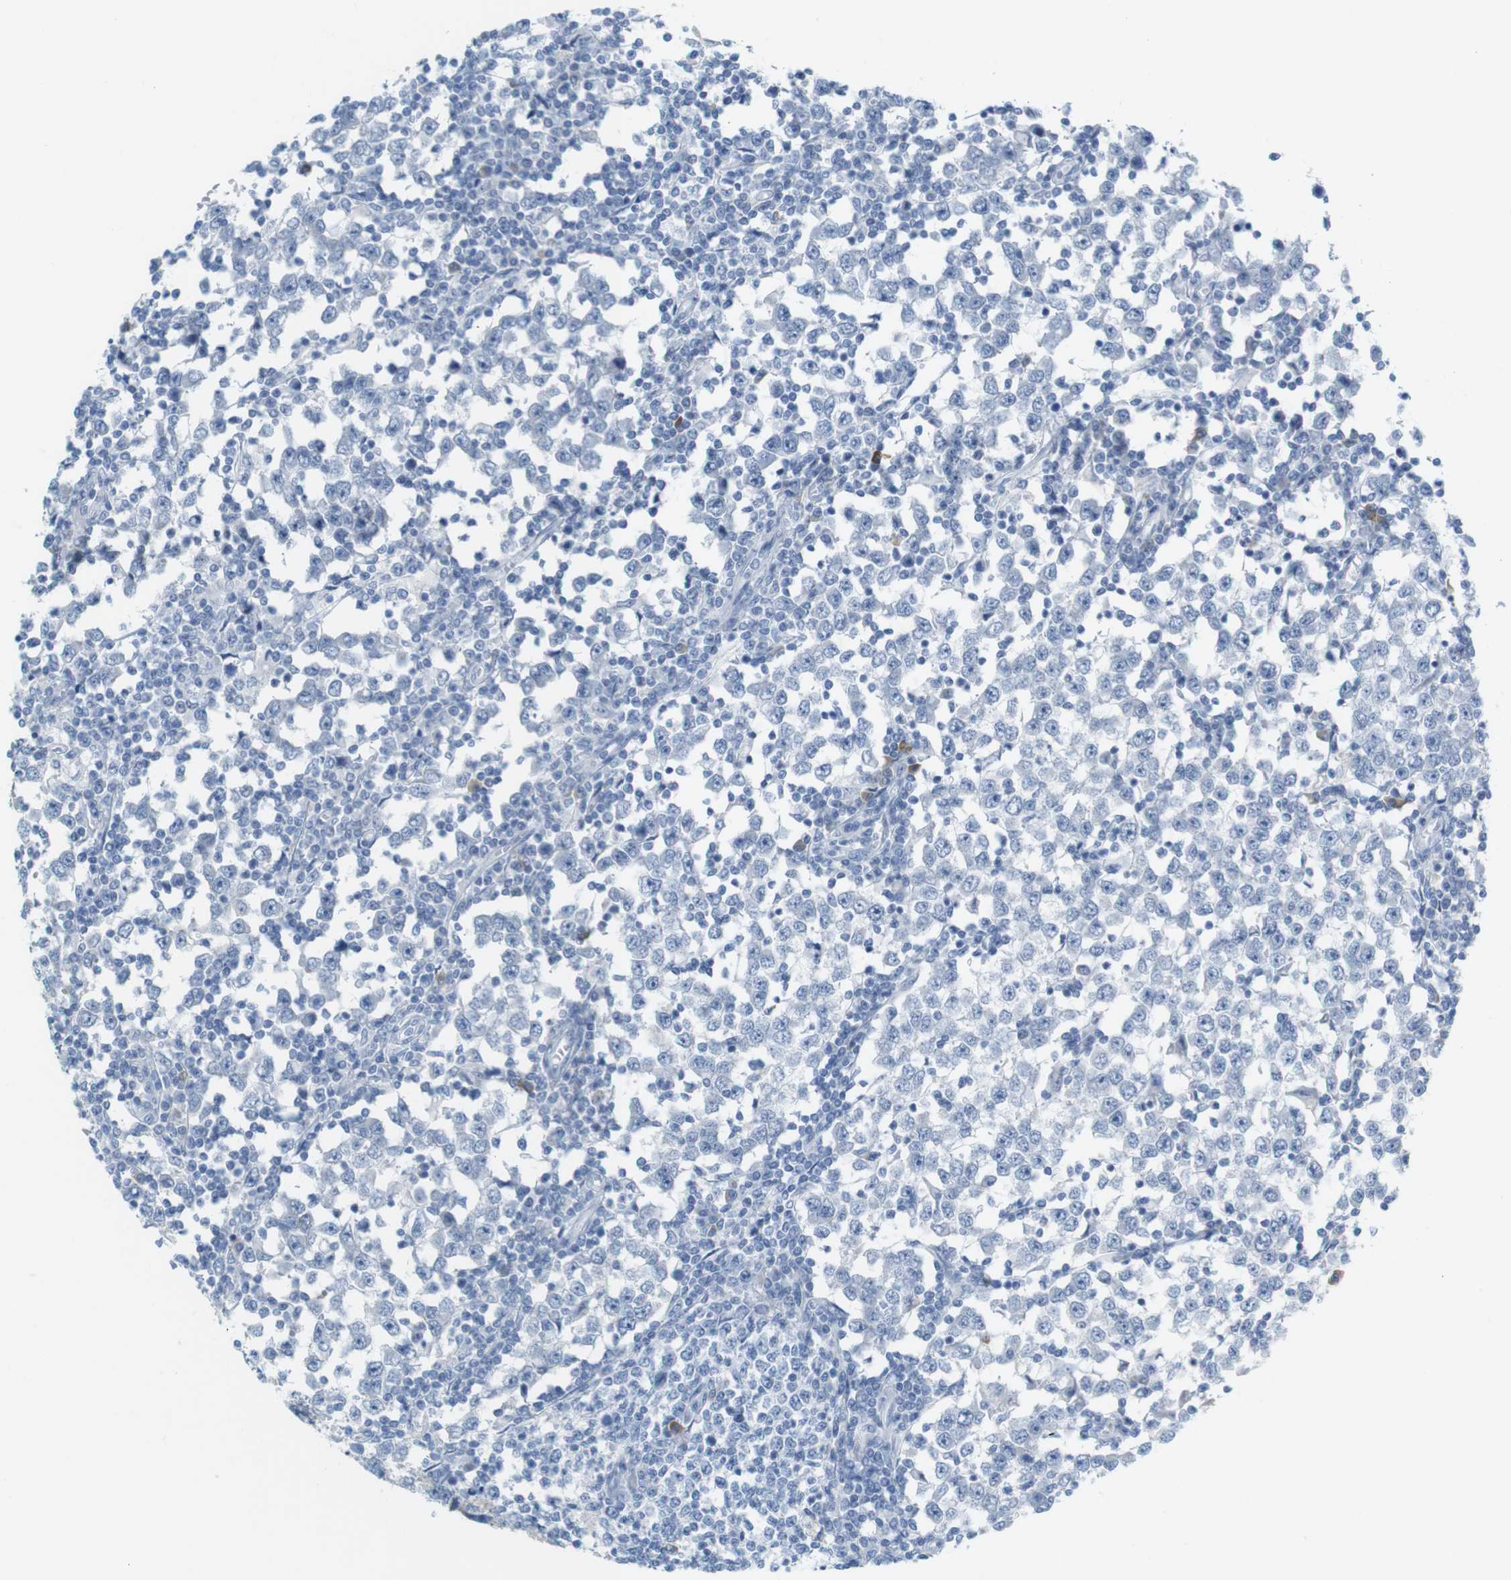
{"staining": {"intensity": "negative", "quantity": "none", "location": "none"}, "tissue": "testis cancer", "cell_type": "Tumor cells", "image_type": "cancer", "snomed": [{"axis": "morphology", "description": "Seminoma, NOS"}, {"axis": "topography", "description": "Testis"}], "caption": "Tumor cells show no significant expression in seminoma (testis).", "gene": "RGS9", "patient": {"sex": "male", "age": 65}}